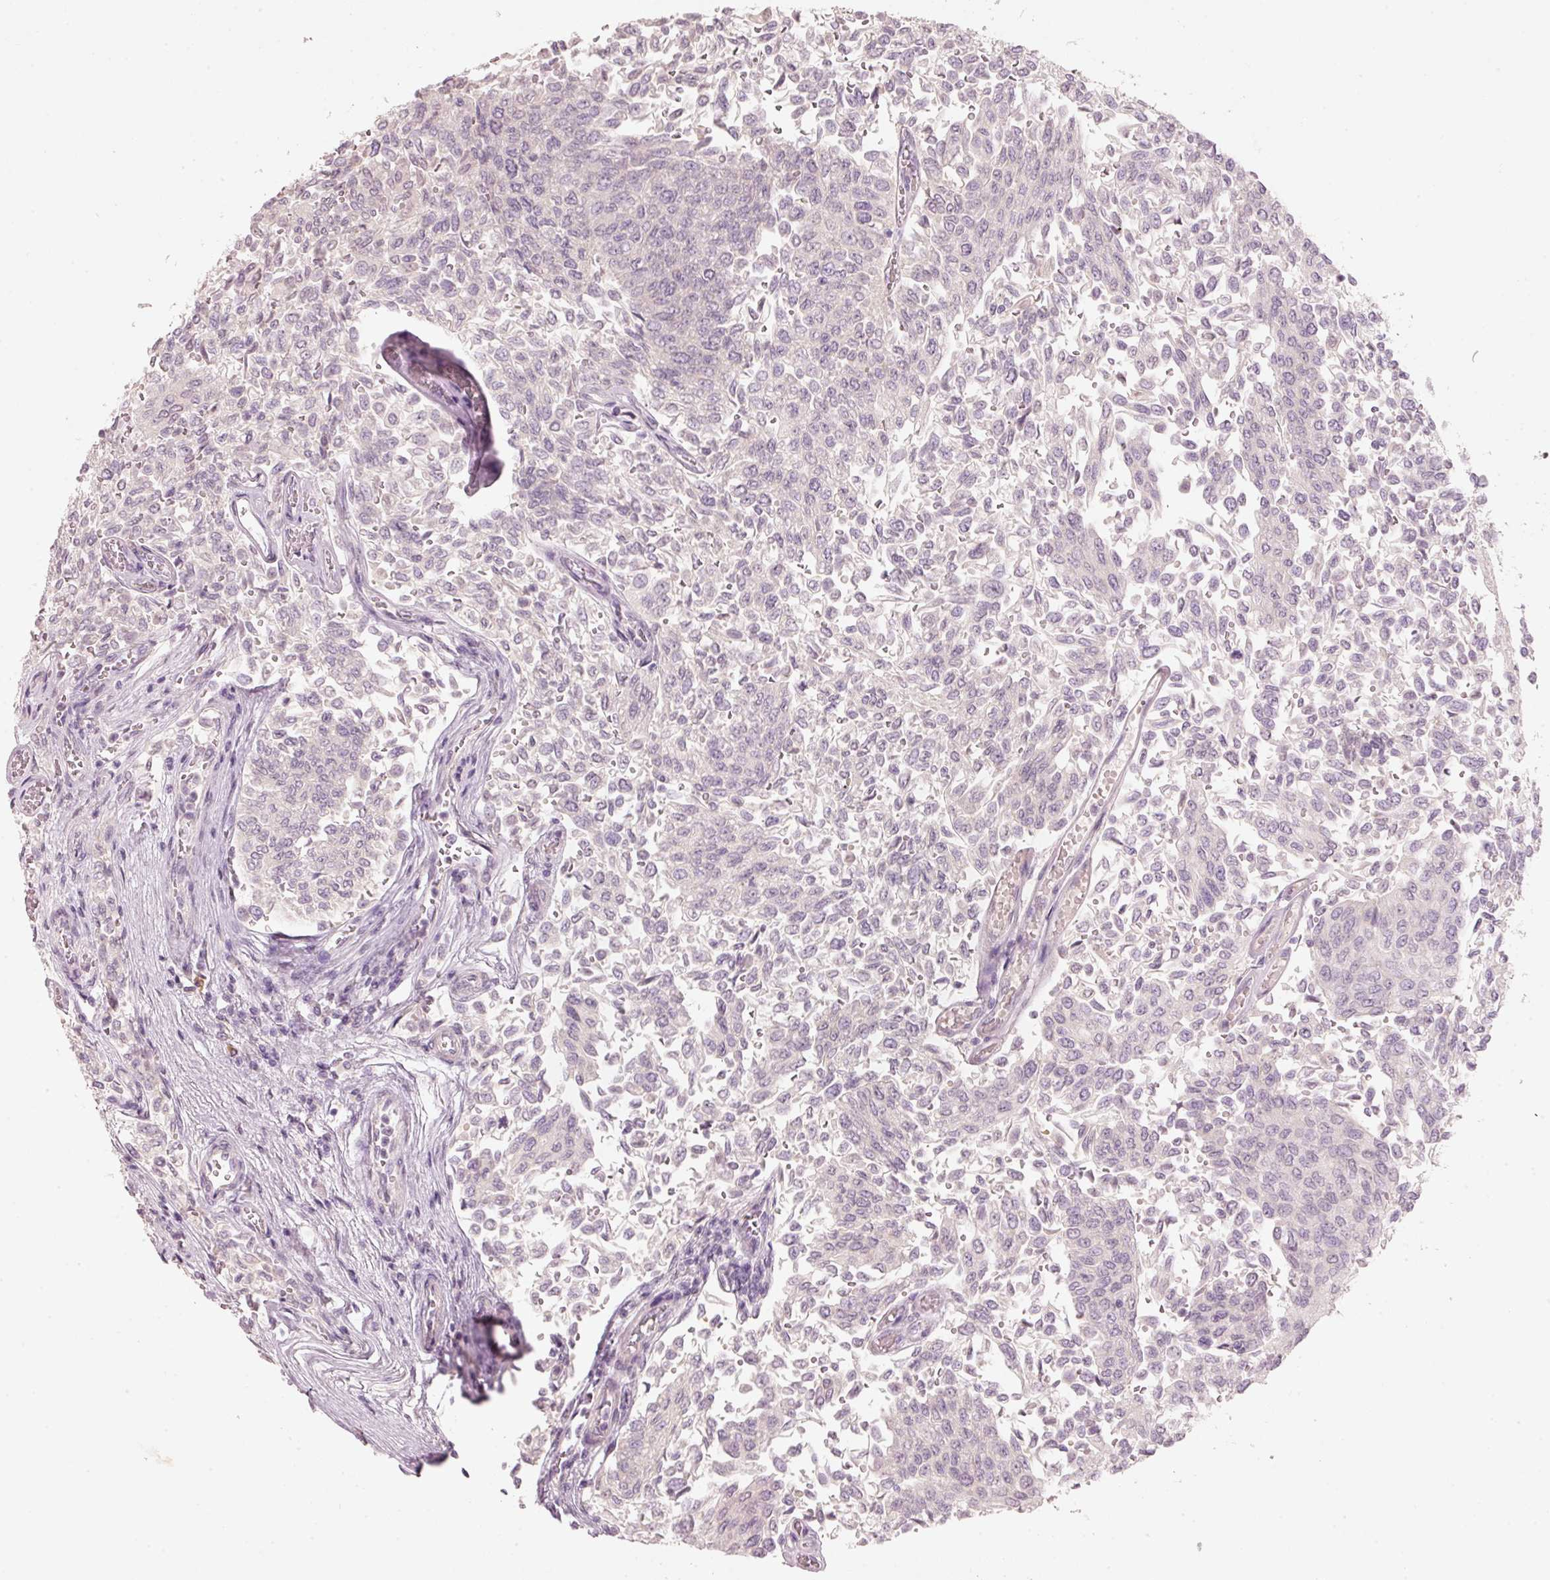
{"staining": {"intensity": "negative", "quantity": "none", "location": "none"}, "tissue": "urothelial cancer", "cell_type": "Tumor cells", "image_type": "cancer", "snomed": [{"axis": "morphology", "description": "Urothelial carcinoma, NOS"}, {"axis": "topography", "description": "Urinary bladder"}], "caption": "An immunohistochemistry photomicrograph of urothelial cancer is shown. There is no staining in tumor cells of urothelial cancer.", "gene": "STEAP1", "patient": {"sex": "male", "age": 59}}